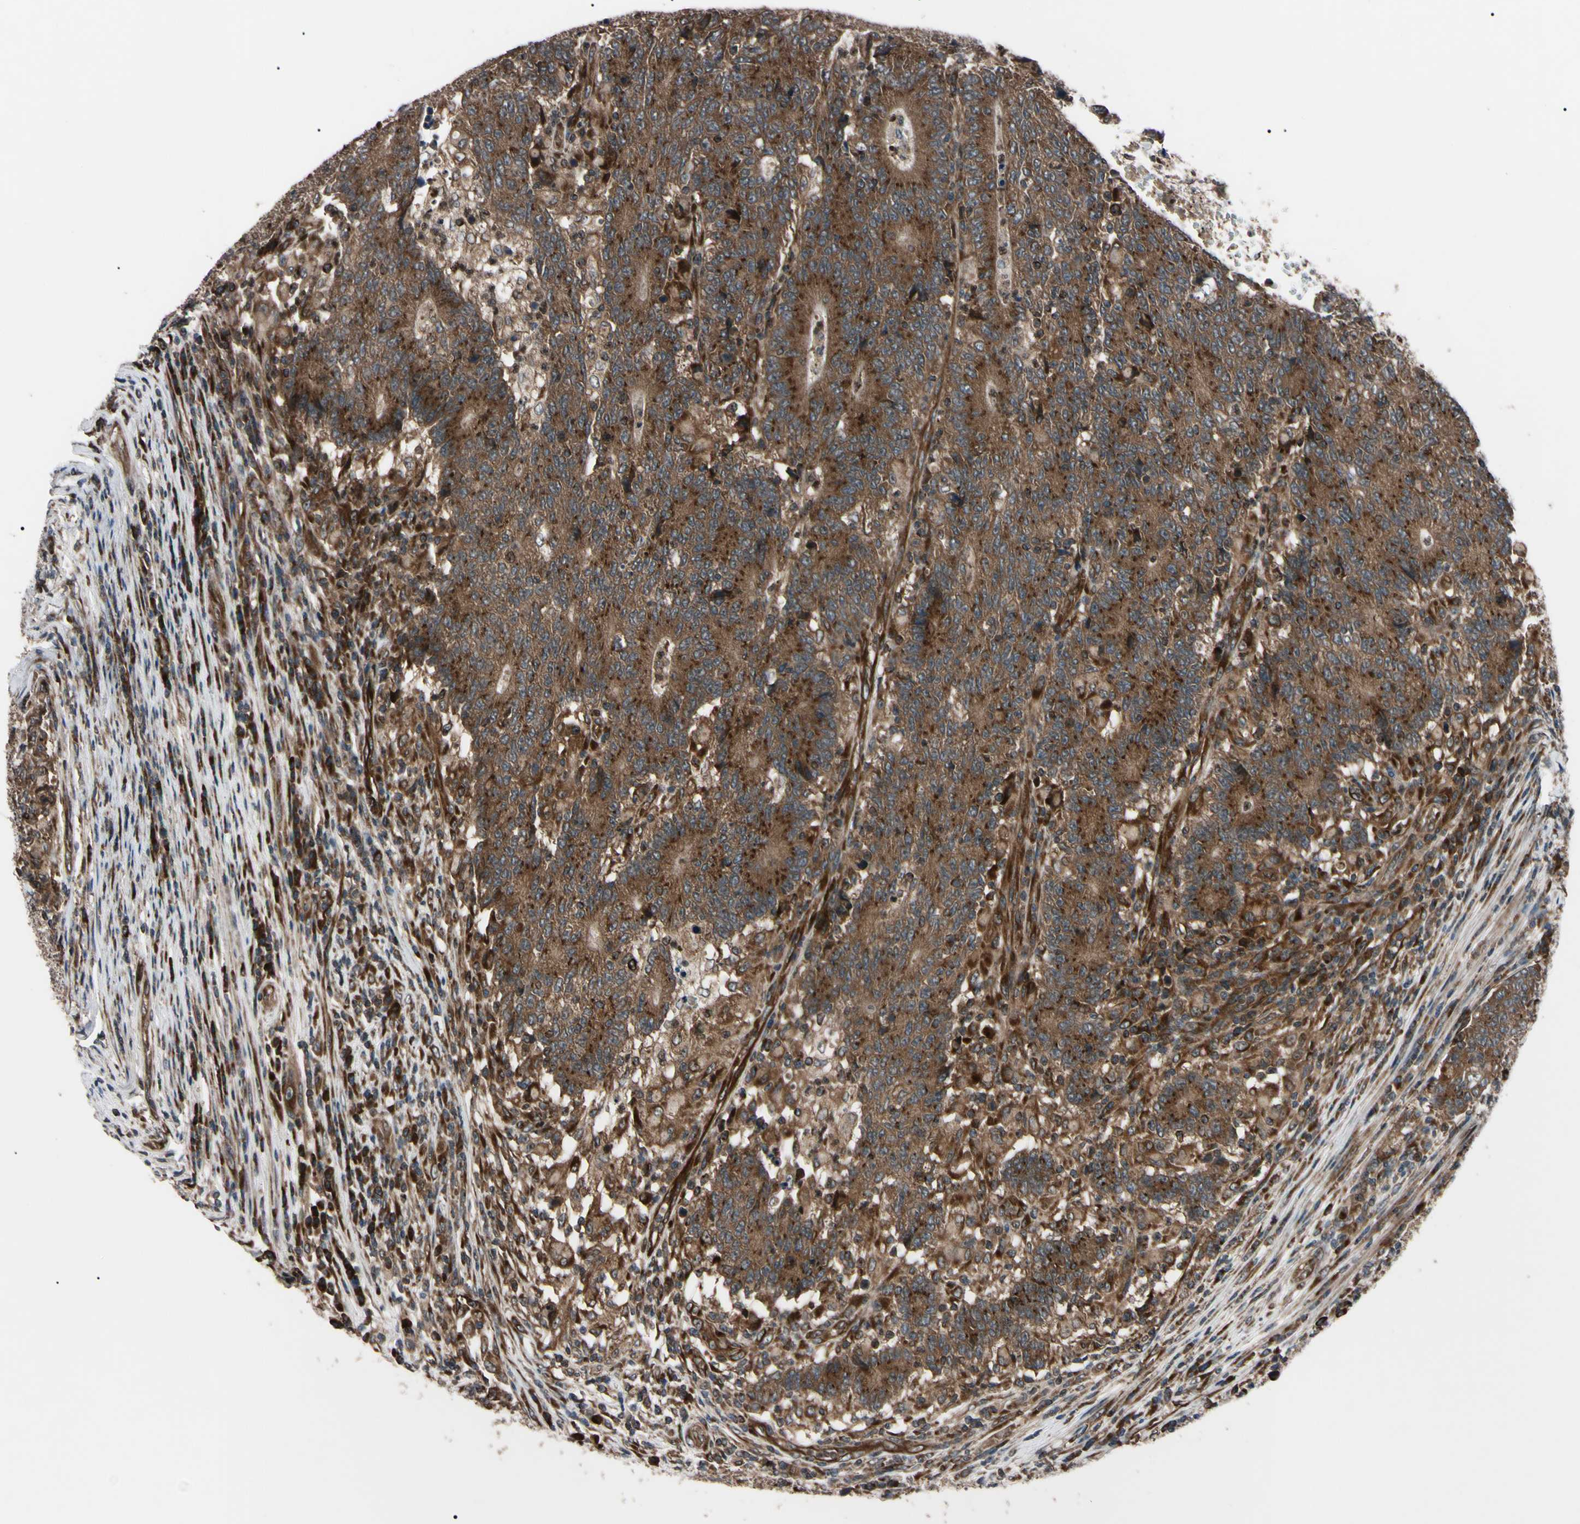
{"staining": {"intensity": "strong", "quantity": ">75%", "location": "cytoplasmic/membranous"}, "tissue": "colorectal cancer", "cell_type": "Tumor cells", "image_type": "cancer", "snomed": [{"axis": "morphology", "description": "Normal tissue, NOS"}, {"axis": "morphology", "description": "Adenocarcinoma, NOS"}, {"axis": "topography", "description": "Colon"}], "caption": "The micrograph exhibits staining of colorectal adenocarcinoma, revealing strong cytoplasmic/membranous protein staining (brown color) within tumor cells.", "gene": "GUCY1B1", "patient": {"sex": "female", "age": 75}}